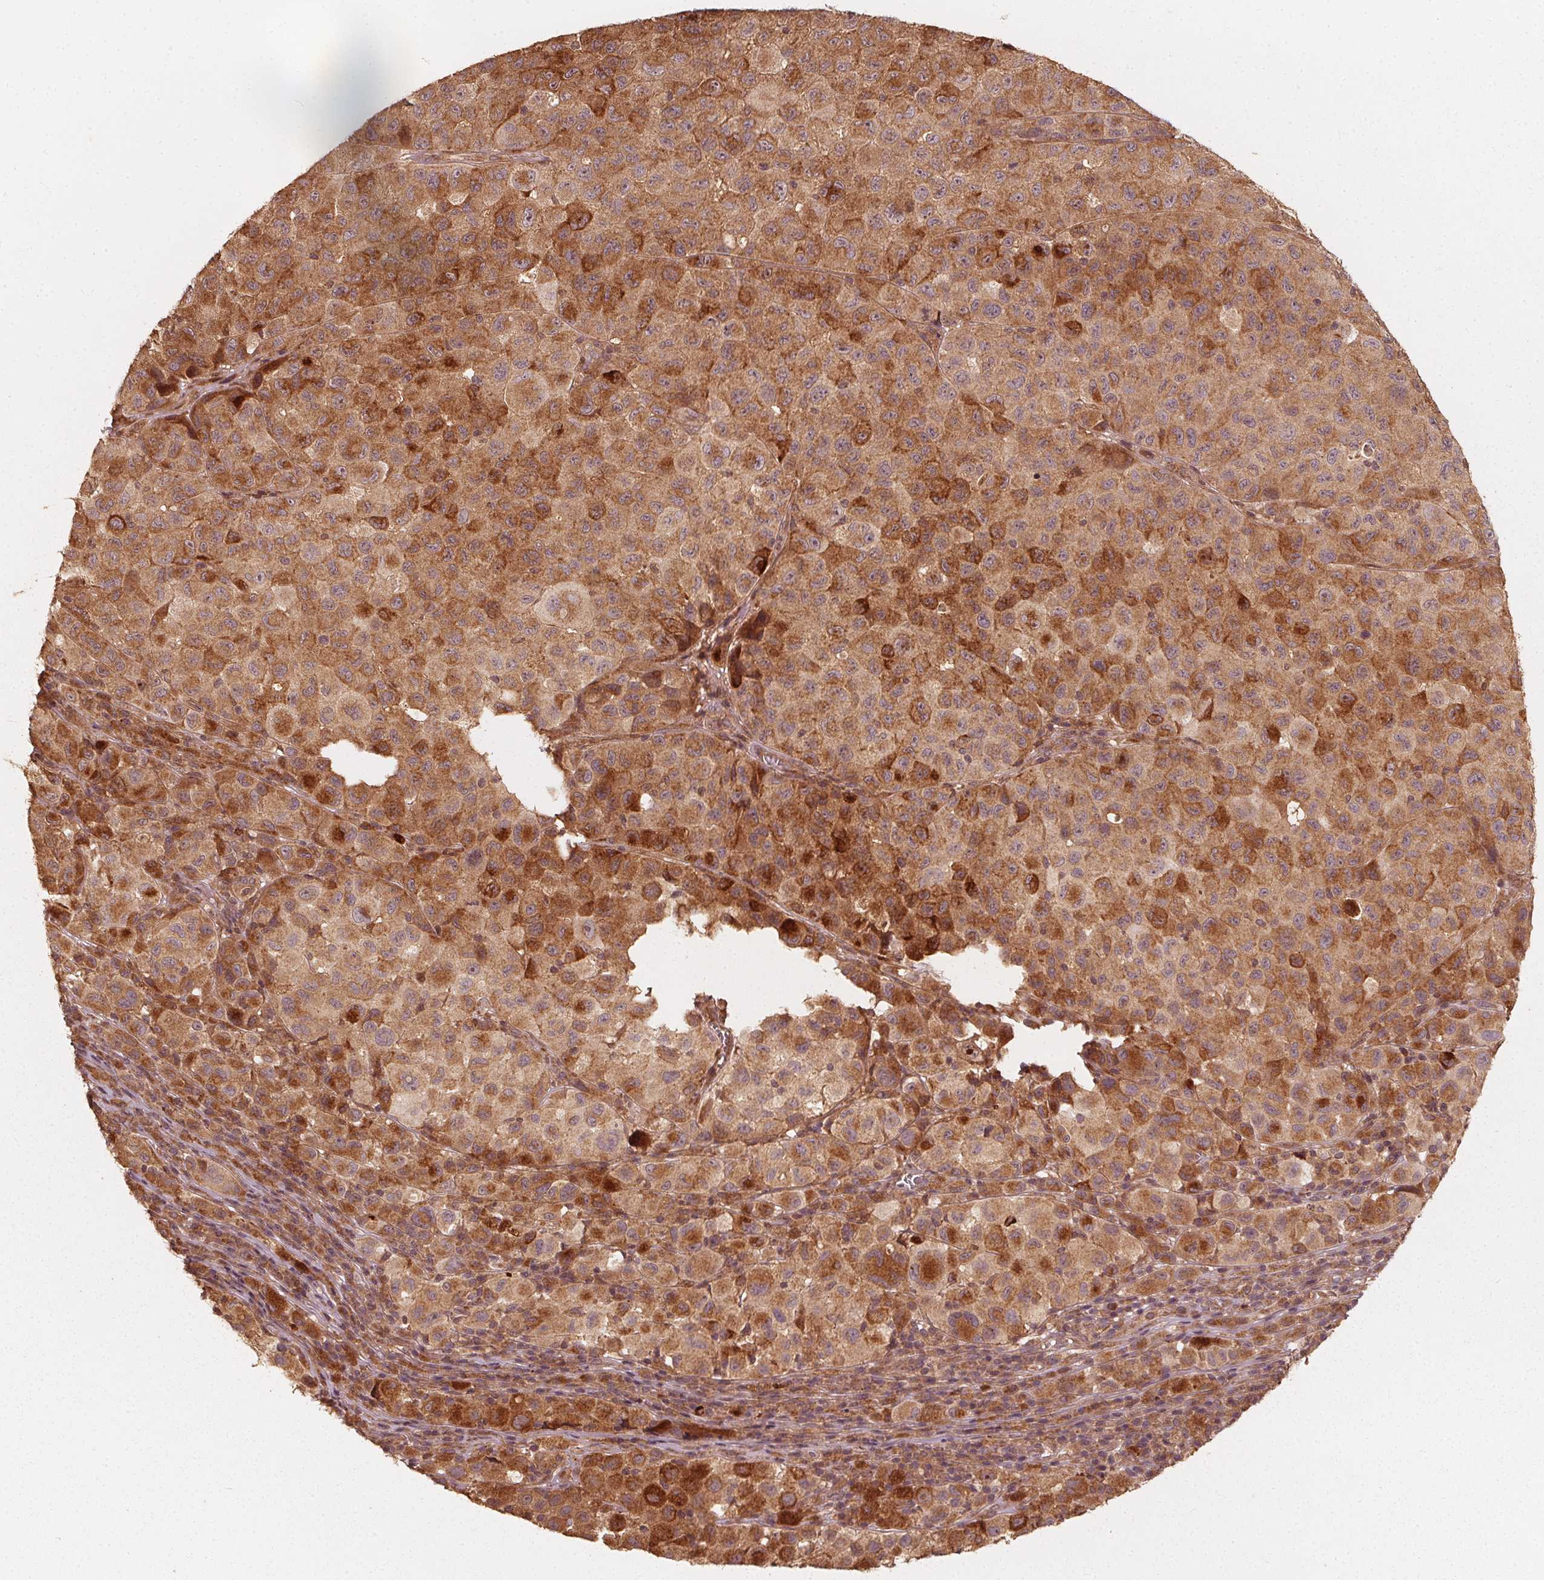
{"staining": {"intensity": "strong", "quantity": ">75%", "location": "cytoplasmic/membranous"}, "tissue": "melanoma", "cell_type": "Tumor cells", "image_type": "cancer", "snomed": [{"axis": "morphology", "description": "Malignant melanoma, NOS"}, {"axis": "topography", "description": "Skin"}], "caption": "Brown immunohistochemical staining in human malignant melanoma displays strong cytoplasmic/membranous staining in about >75% of tumor cells. (Stains: DAB in brown, nuclei in blue, Microscopy: brightfield microscopy at high magnification).", "gene": "NPC1", "patient": {"sex": "male", "age": 93}}